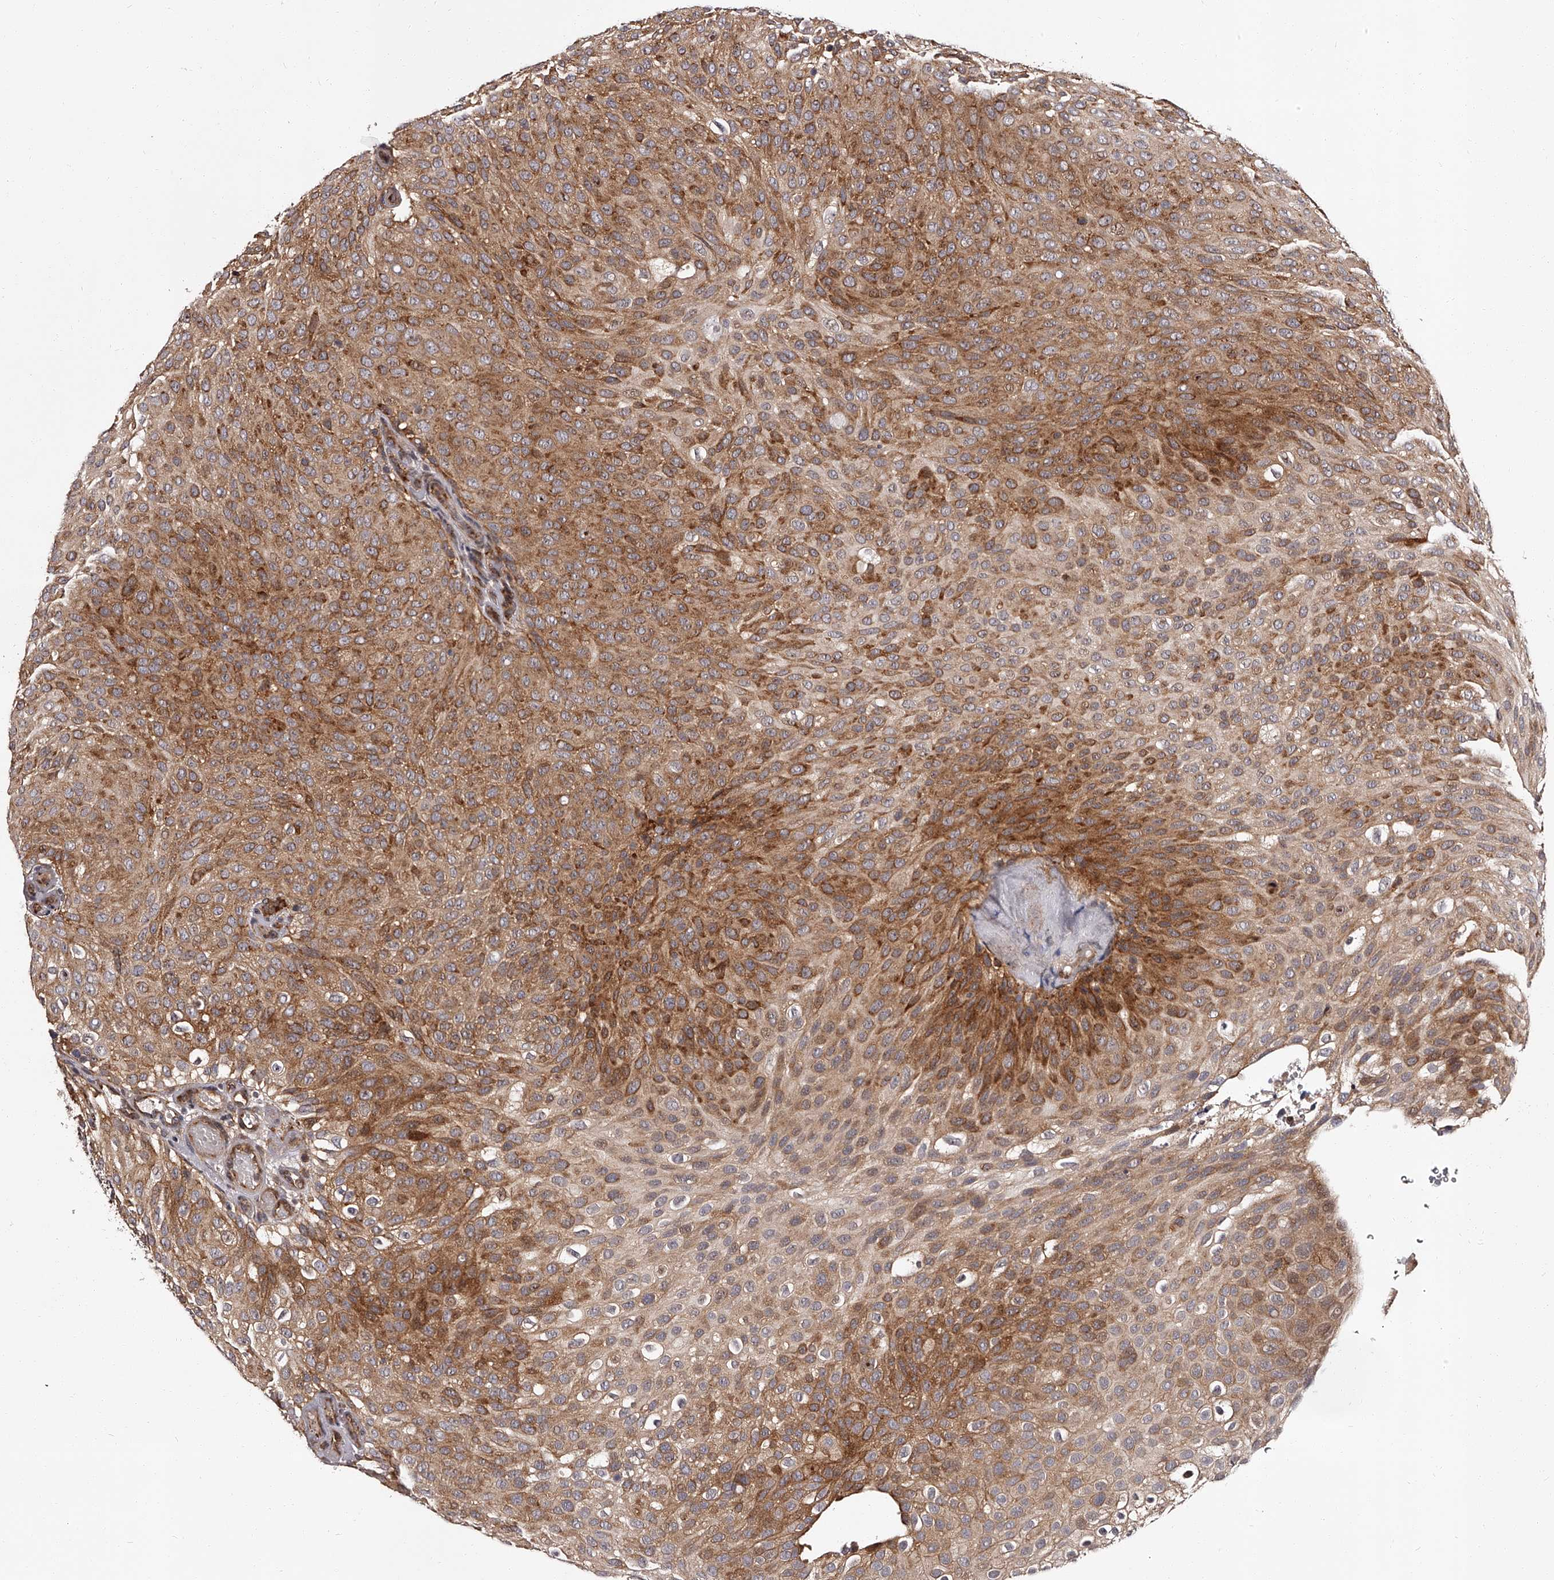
{"staining": {"intensity": "strong", "quantity": ">75%", "location": "cytoplasmic/membranous"}, "tissue": "urothelial cancer", "cell_type": "Tumor cells", "image_type": "cancer", "snomed": [{"axis": "morphology", "description": "Urothelial carcinoma, Low grade"}, {"axis": "topography", "description": "Urinary bladder"}], "caption": "This image demonstrates immunohistochemistry (IHC) staining of urothelial cancer, with high strong cytoplasmic/membranous positivity in approximately >75% of tumor cells.", "gene": "RSC1A1", "patient": {"sex": "male", "age": 78}}